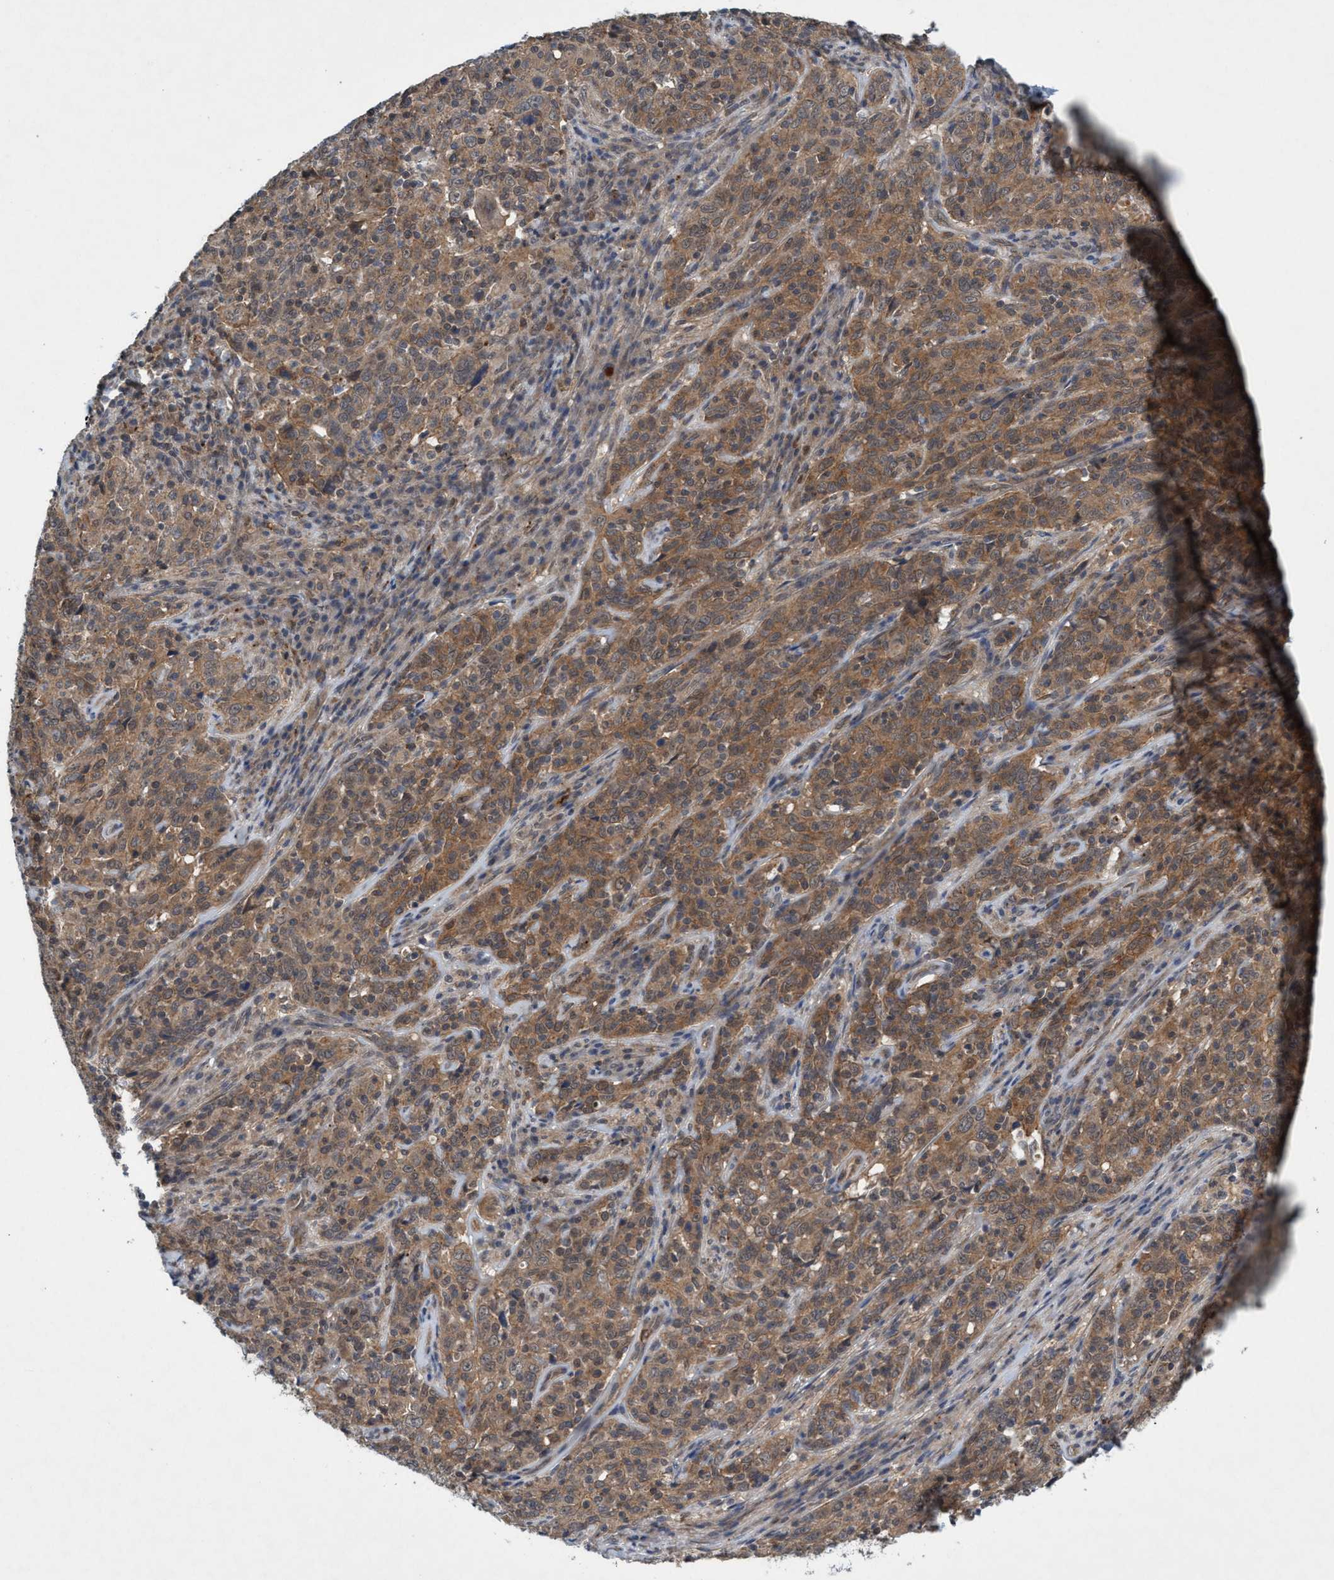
{"staining": {"intensity": "moderate", "quantity": ">75%", "location": "cytoplasmic/membranous"}, "tissue": "cervical cancer", "cell_type": "Tumor cells", "image_type": "cancer", "snomed": [{"axis": "morphology", "description": "Squamous cell carcinoma, NOS"}, {"axis": "topography", "description": "Cervix"}], "caption": "DAB immunohistochemical staining of cervical cancer (squamous cell carcinoma) exhibits moderate cytoplasmic/membranous protein staining in approximately >75% of tumor cells.", "gene": "TRIM65", "patient": {"sex": "female", "age": 46}}